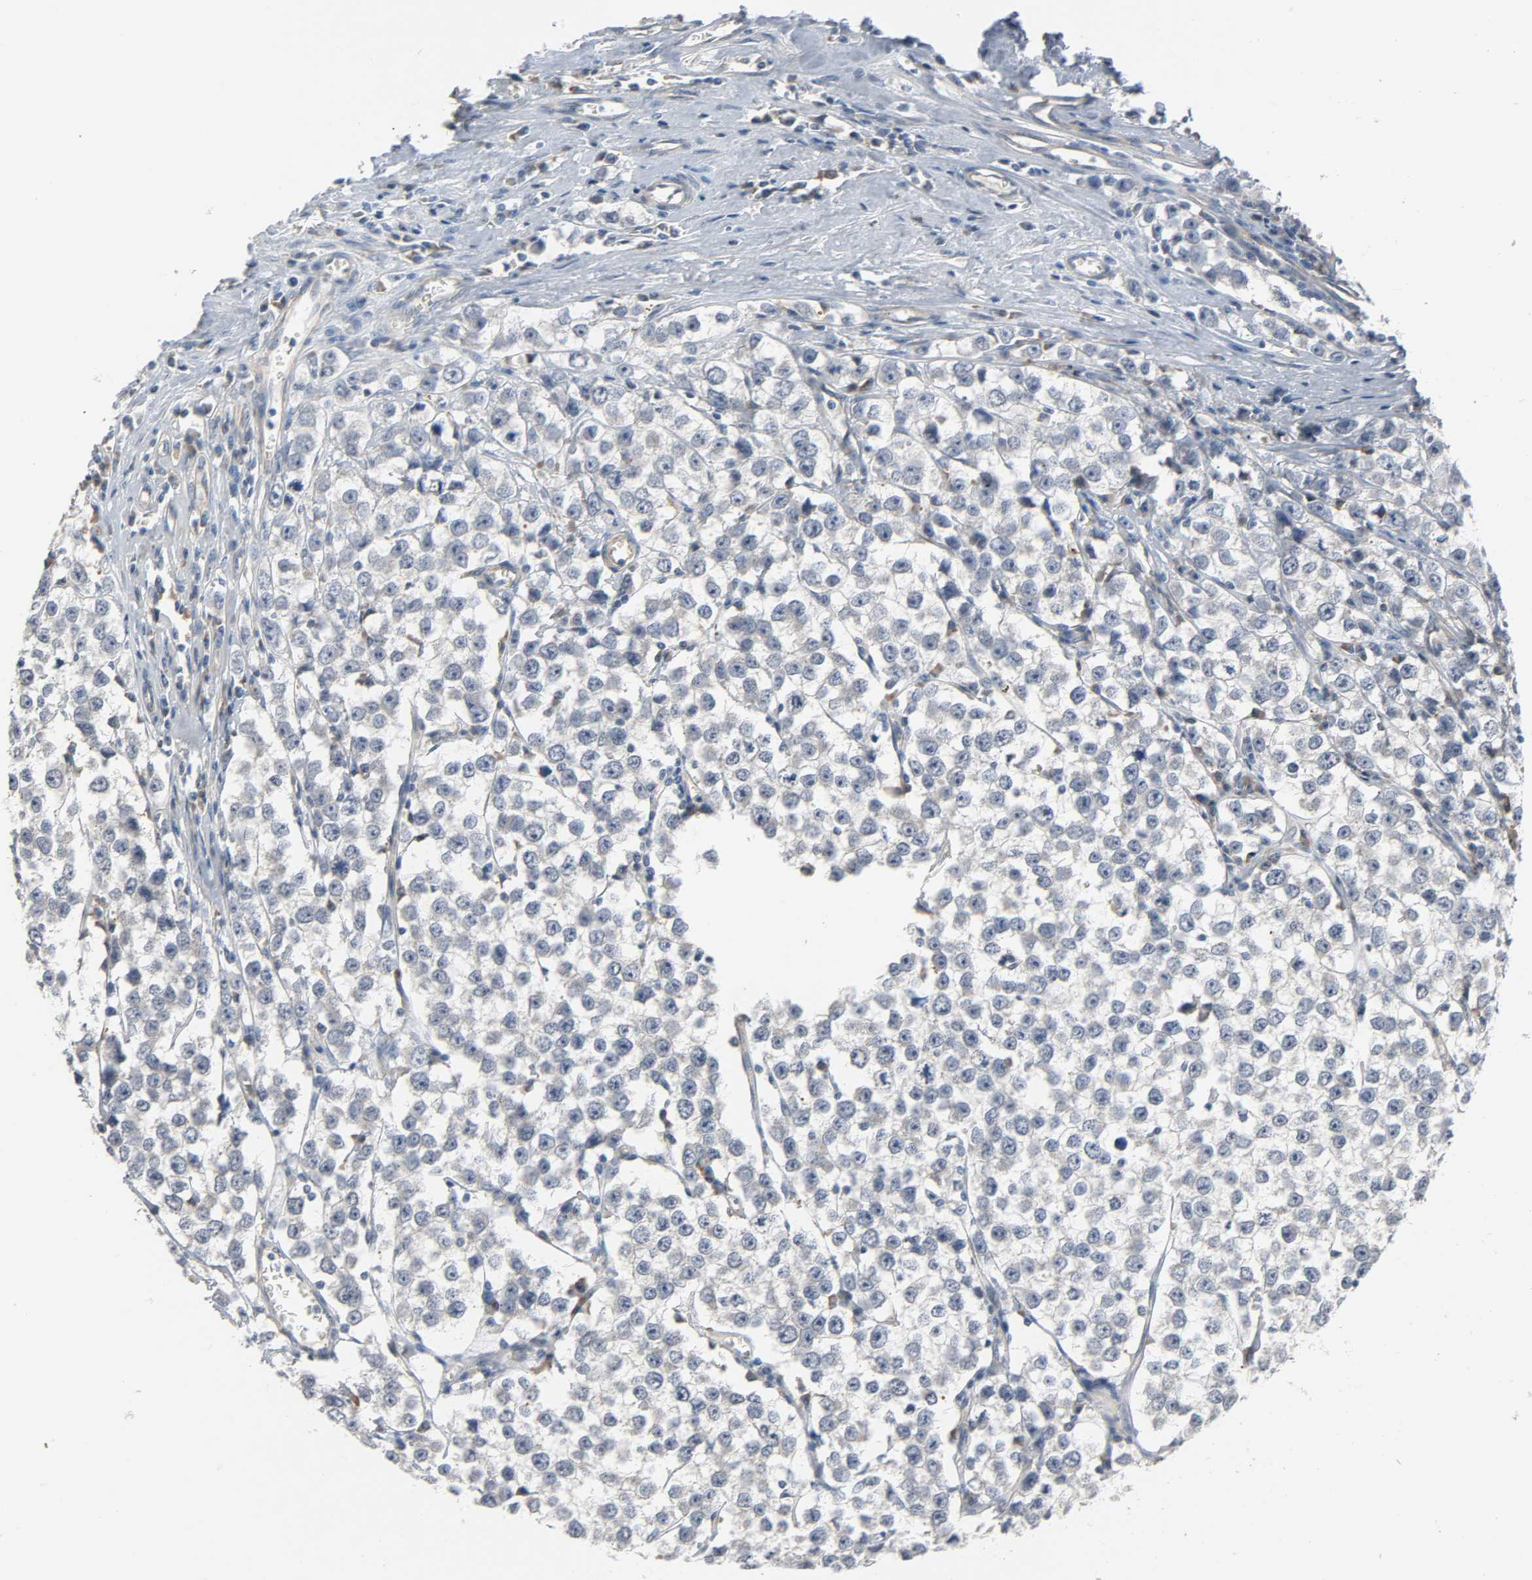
{"staining": {"intensity": "negative", "quantity": "none", "location": "none"}, "tissue": "testis cancer", "cell_type": "Tumor cells", "image_type": "cancer", "snomed": [{"axis": "morphology", "description": "Seminoma, NOS"}, {"axis": "morphology", "description": "Carcinoma, Embryonal, NOS"}, {"axis": "topography", "description": "Testis"}], "caption": "High magnification brightfield microscopy of testis cancer (seminoma) stained with DAB (3,3'-diaminobenzidine) (brown) and counterstained with hematoxylin (blue): tumor cells show no significant positivity. (DAB (3,3'-diaminobenzidine) IHC, high magnification).", "gene": "LIMCH1", "patient": {"sex": "male", "age": 52}}